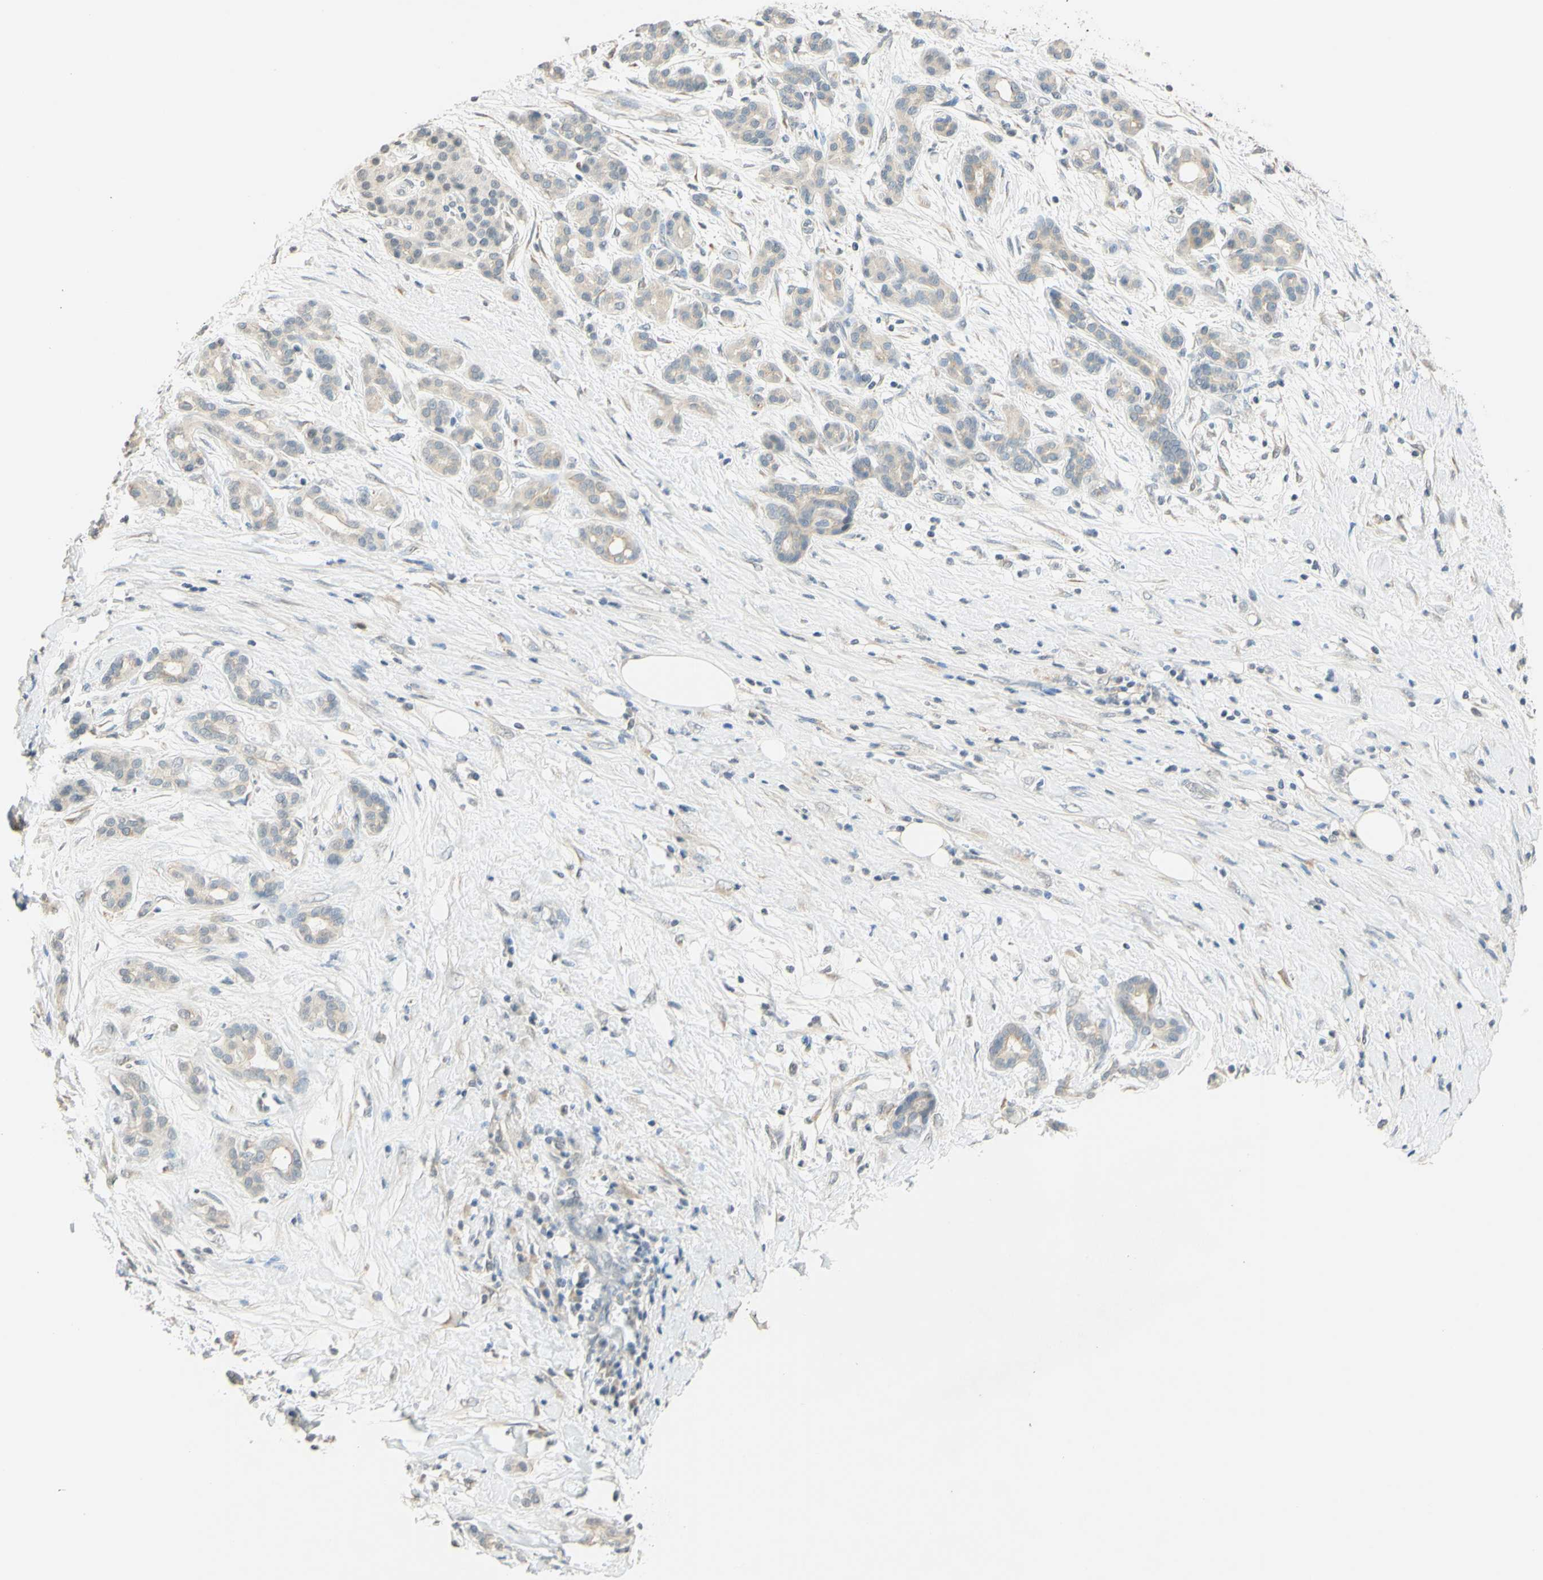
{"staining": {"intensity": "weak", "quantity": "25%-75%", "location": "cytoplasmic/membranous"}, "tissue": "pancreatic cancer", "cell_type": "Tumor cells", "image_type": "cancer", "snomed": [{"axis": "morphology", "description": "Adenocarcinoma, NOS"}, {"axis": "topography", "description": "Pancreas"}], "caption": "A low amount of weak cytoplasmic/membranous expression is seen in about 25%-75% of tumor cells in pancreatic adenocarcinoma tissue.", "gene": "MAG", "patient": {"sex": "male", "age": 41}}